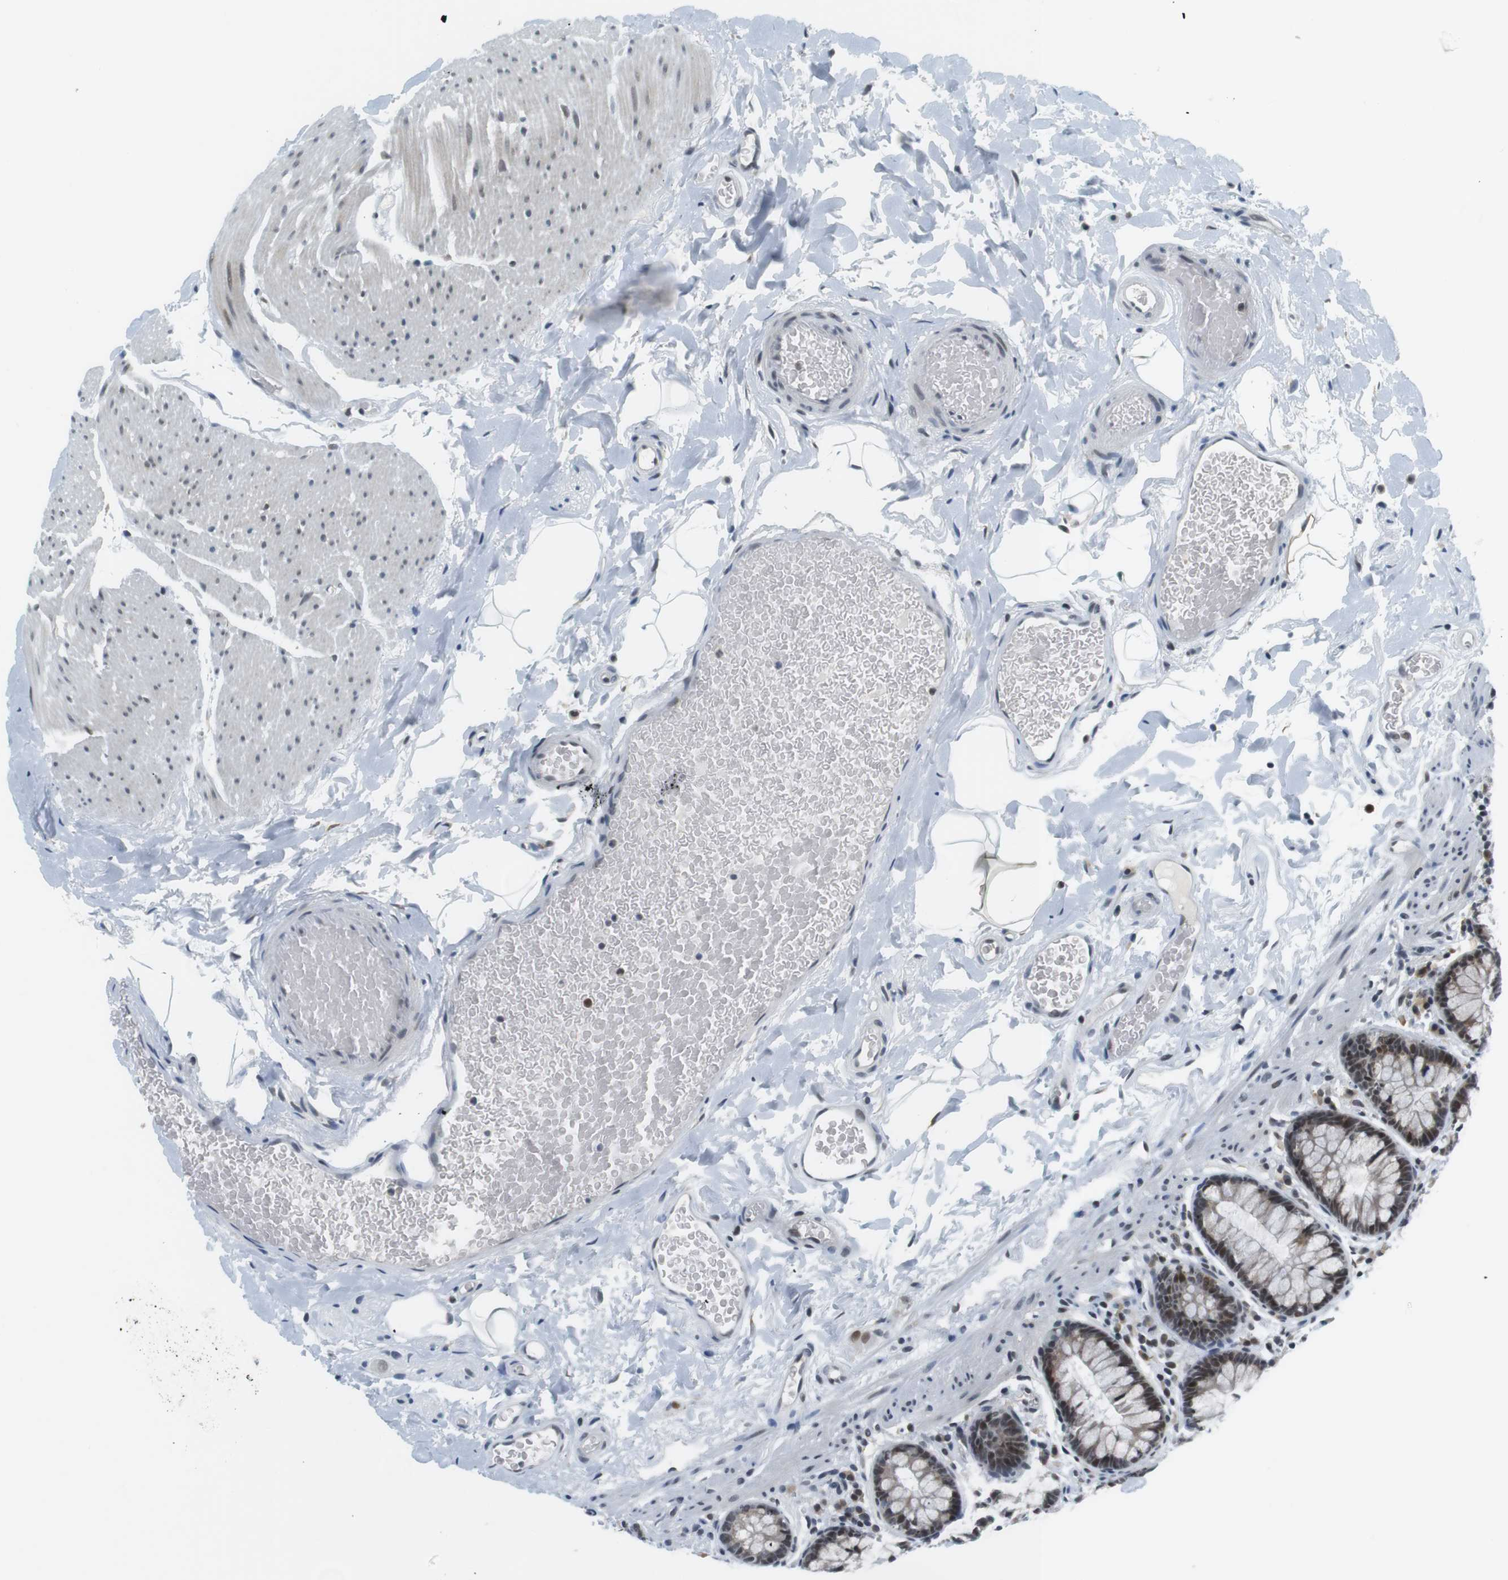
{"staining": {"intensity": "weak", "quantity": "25%-75%", "location": "nuclear"}, "tissue": "colon", "cell_type": "Endothelial cells", "image_type": "normal", "snomed": [{"axis": "morphology", "description": "Normal tissue, NOS"}, {"axis": "topography", "description": "Colon"}], "caption": "This photomicrograph demonstrates IHC staining of benign human colon, with low weak nuclear staining in about 25%-75% of endothelial cells.", "gene": "RNF38", "patient": {"sex": "female", "age": 80}}